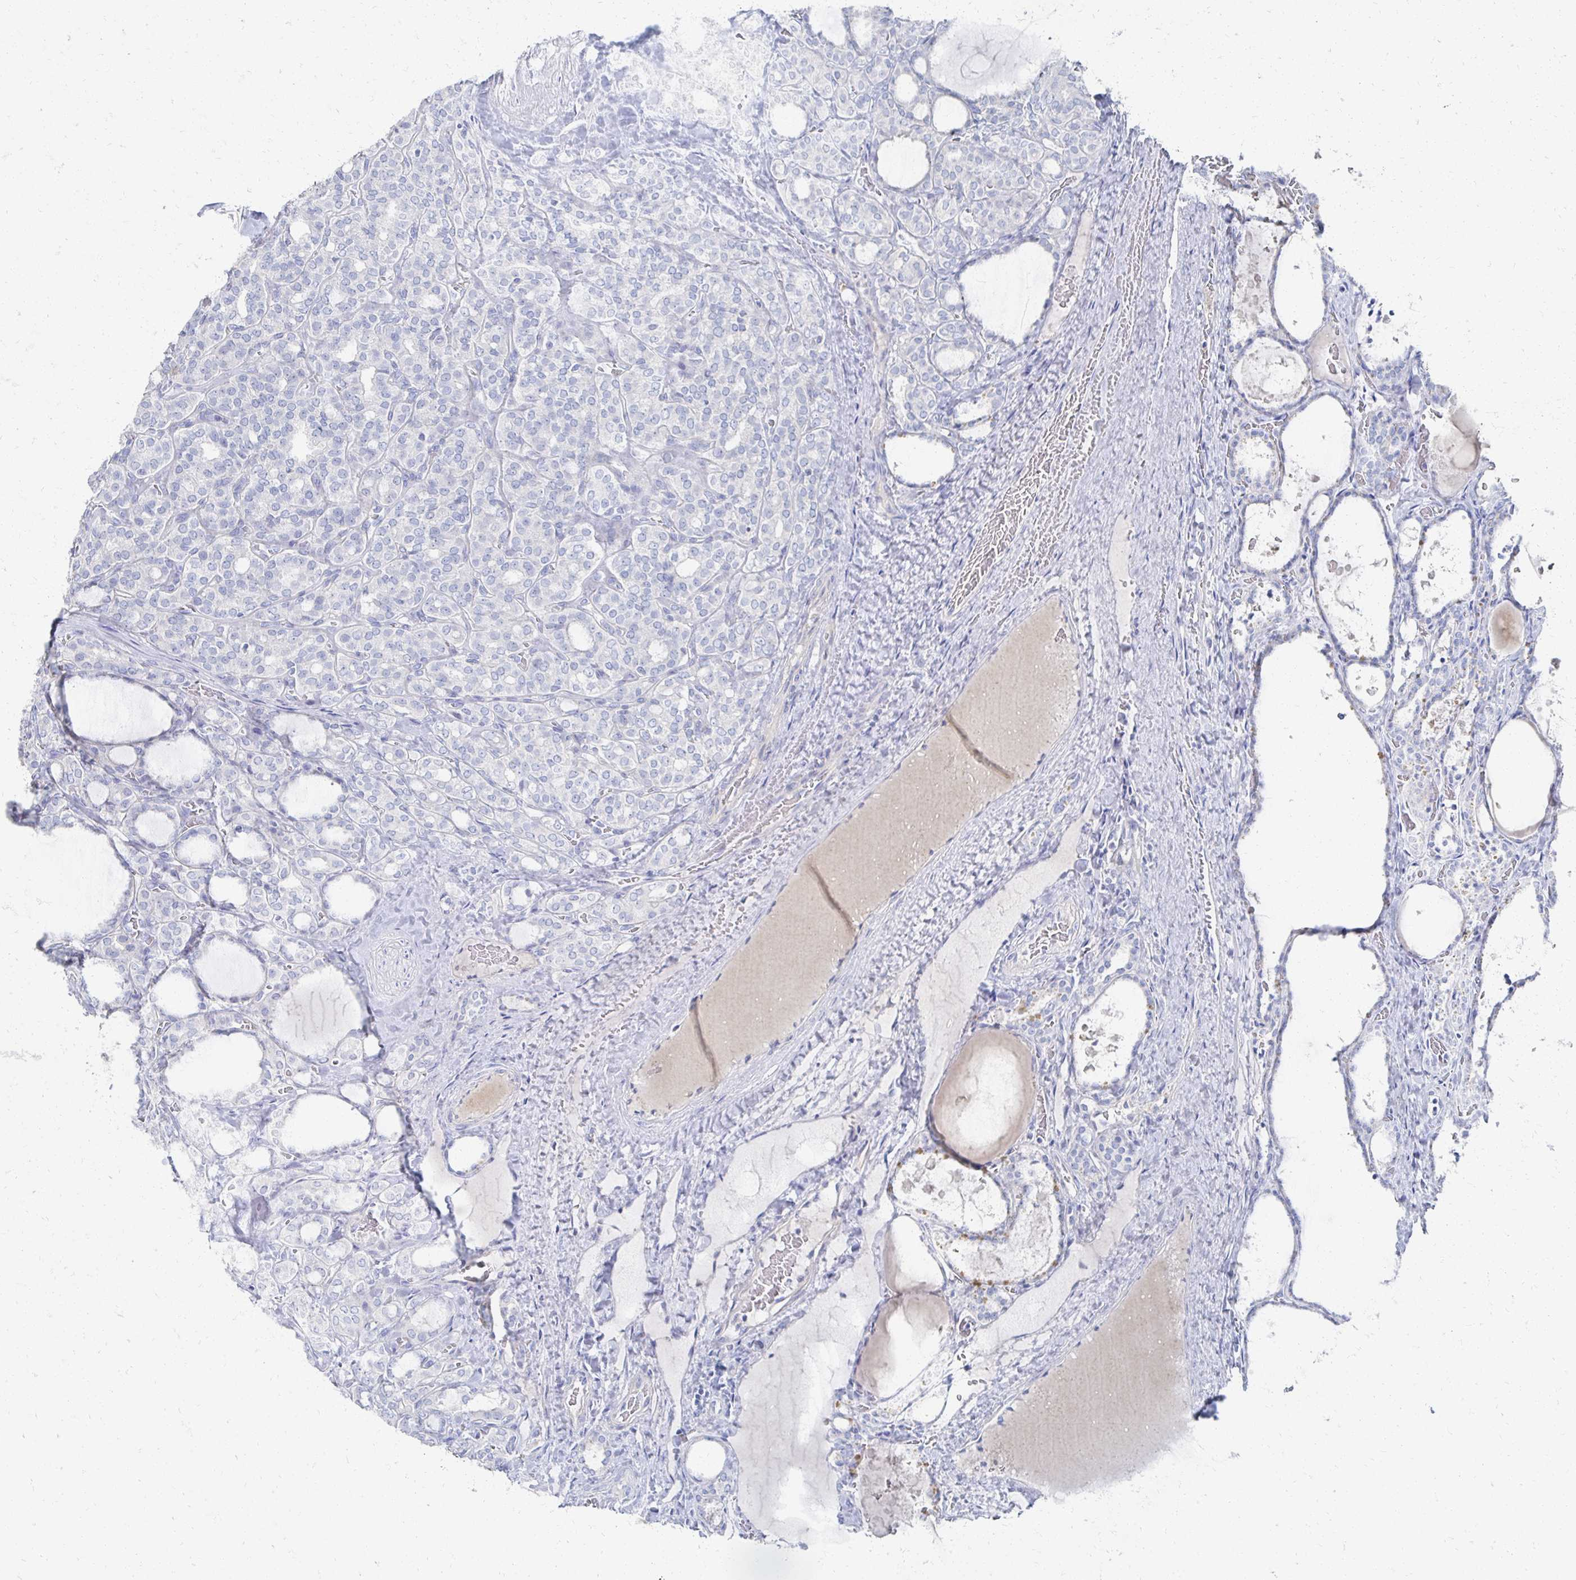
{"staining": {"intensity": "negative", "quantity": "none", "location": "none"}, "tissue": "thyroid cancer", "cell_type": "Tumor cells", "image_type": "cancer", "snomed": [{"axis": "morphology", "description": "Normal tissue, NOS"}, {"axis": "morphology", "description": "Follicular adenoma carcinoma, NOS"}, {"axis": "topography", "description": "Thyroid gland"}], "caption": "Immunohistochemistry (IHC) micrograph of human thyroid follicular adenoma carcinoma stained for a protein (brown), which shows no expression in tumor cells. The staining was performed using DAB to visualize the protein expression in brown, while the nuclei were stained in blue with hematoxylin (Magnification: 20x).", "gene": "PRR20A", "patient": {"sex": "female", "age": 31}}